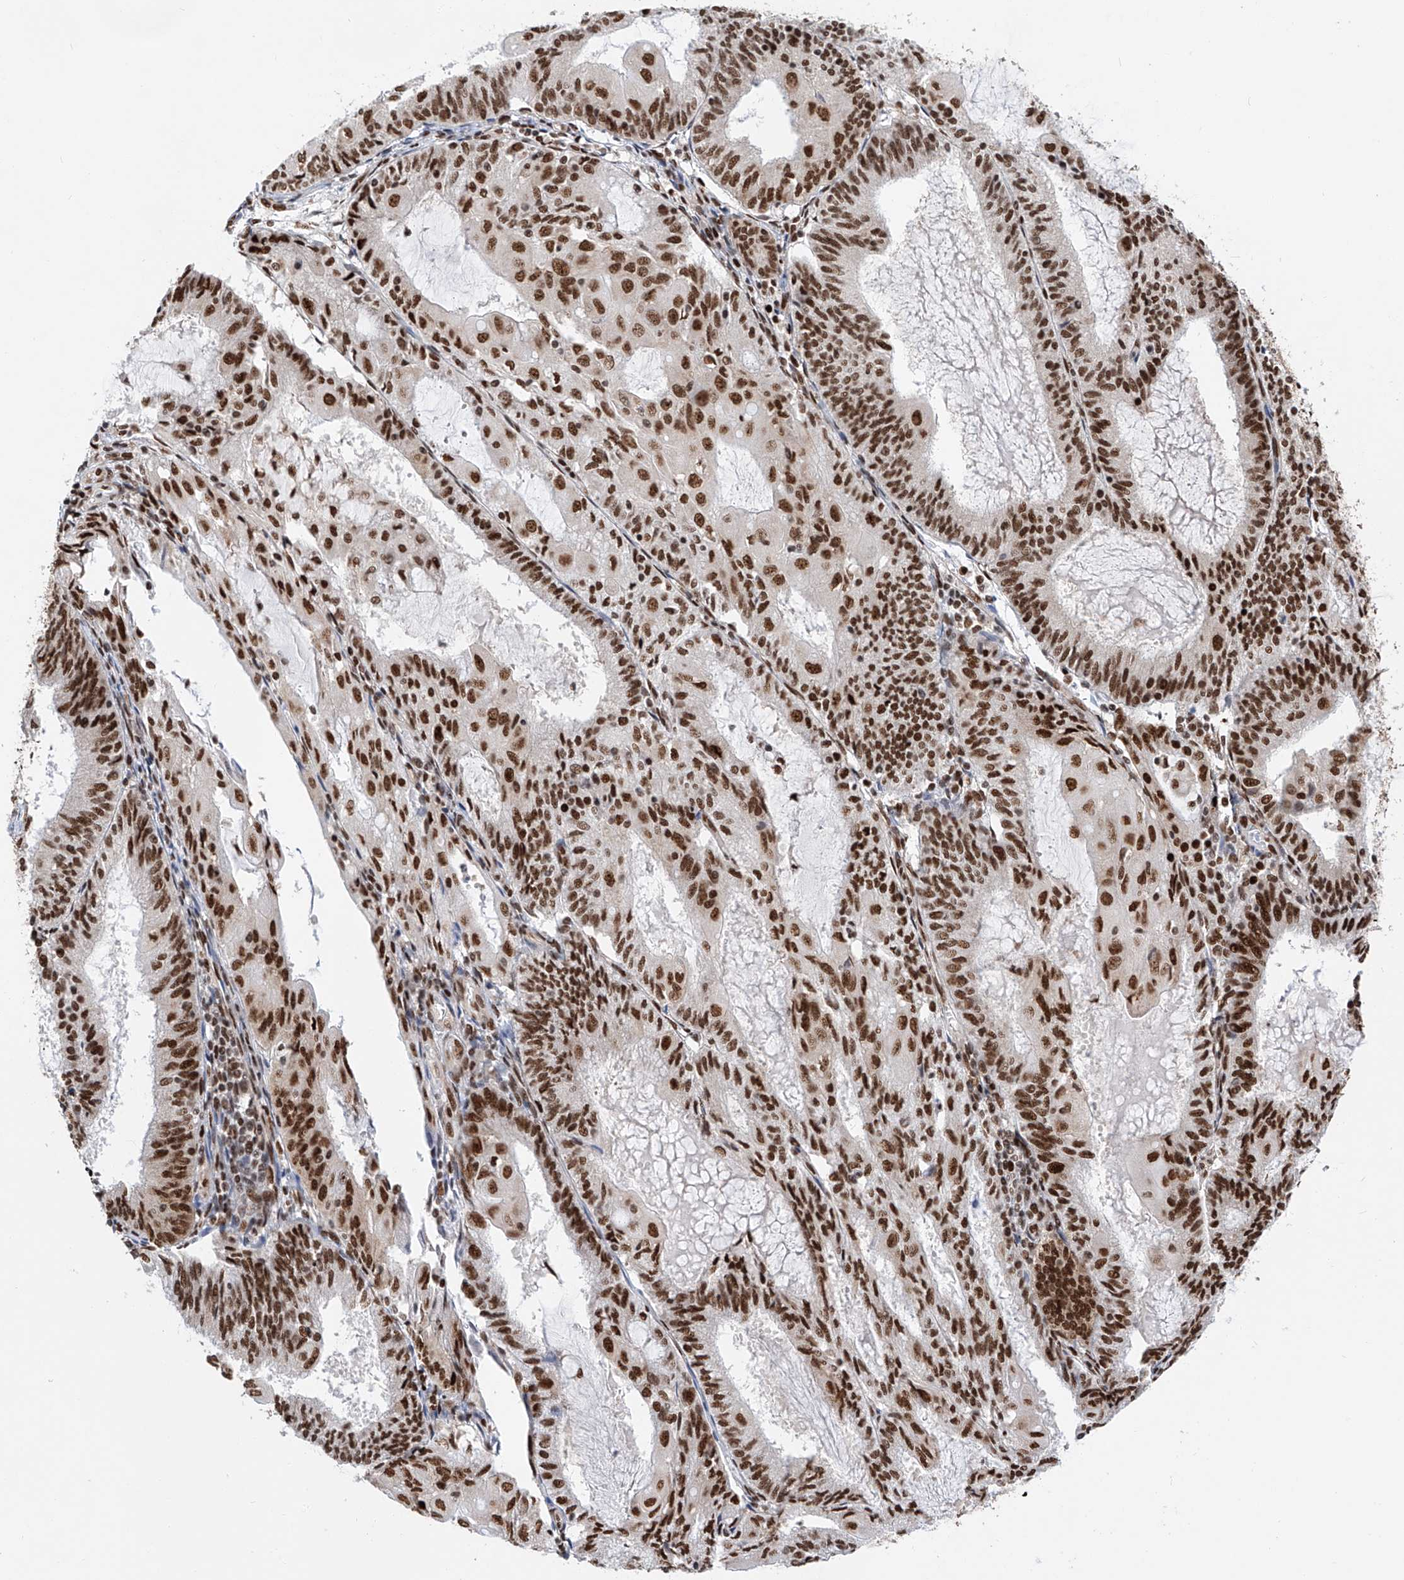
{"staining": {"intensity": "strong", "quantity": ">75%", "location": "nuclear"}, "tissue": "endometrial cancer", "cell_type": "Tumor cells", "image_type": "cancer", "snomed": [{"axis": "morphology", "description": "Adenocarcinoma, NOS"}, {"axis": "topography", "description": "Endometrium"}], "caption": "Brown immunohistochemical staining in endometrial adenocarcinoma exhibits strong nuclear staining in about >75% of tumor cells.", "gene": "SRSF6", "patient": {"sex": "female", "age": 81}}